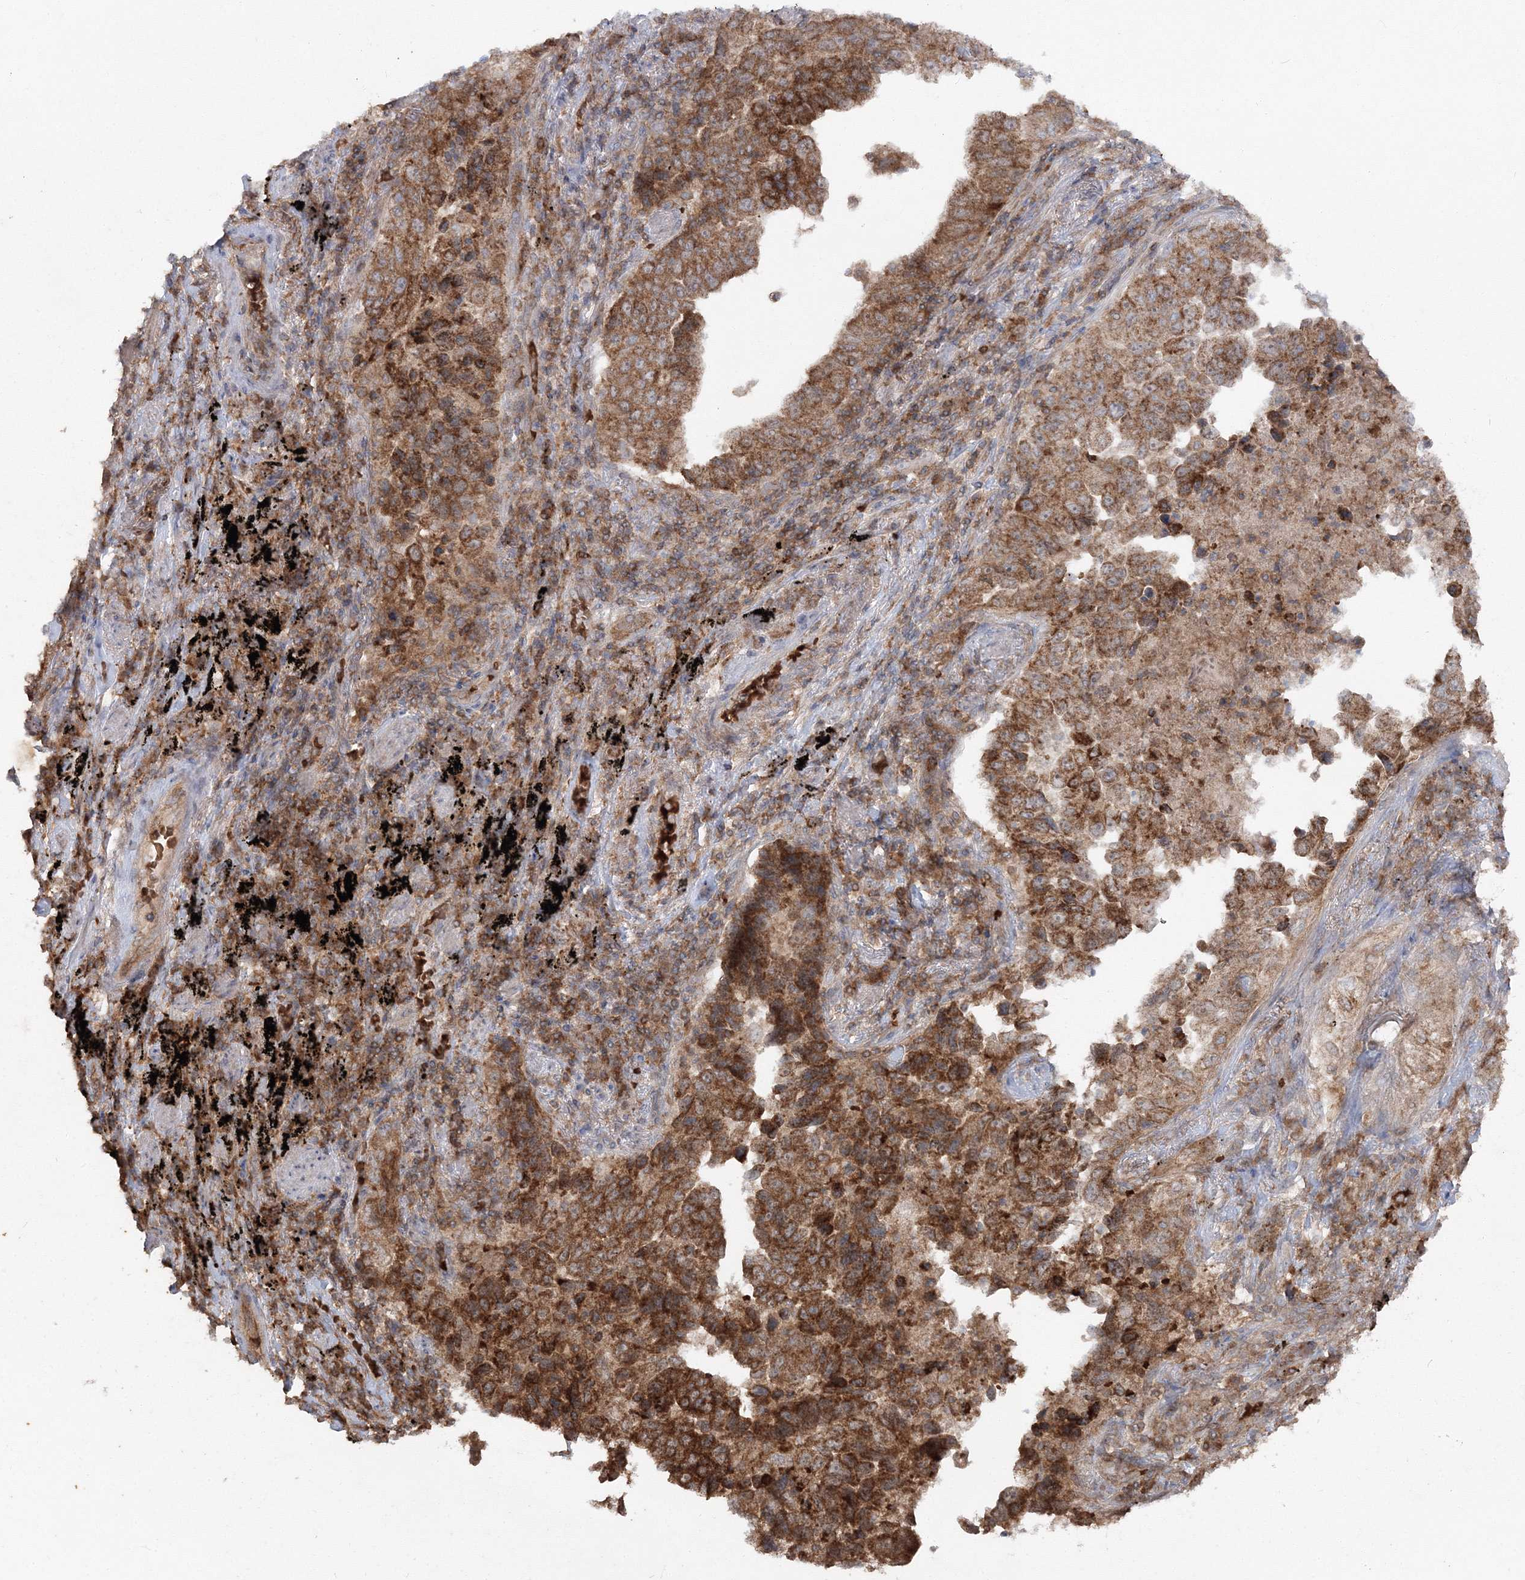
{"staining": {"intensity": "moderate", "quantity": ">75%", "location": "cytoplasmic/membranous"}, "tissue": "lung cancer", "cell_type": "Tumor cells", "image_type": "cancer", "snomed": [{"axis": "morphology", "description": "Adenocarcinoma, NOS"}, {"axis": "topography", "description": "Lung"}], "caption": "Tumor cells demonstrate medium levels of moderate cytoplasmic/membranous staining in about >75% of cells in human adenocarcinoma (lung).", "gene": "PCBD2", "patient": {"sex": "female", "age": 51}}